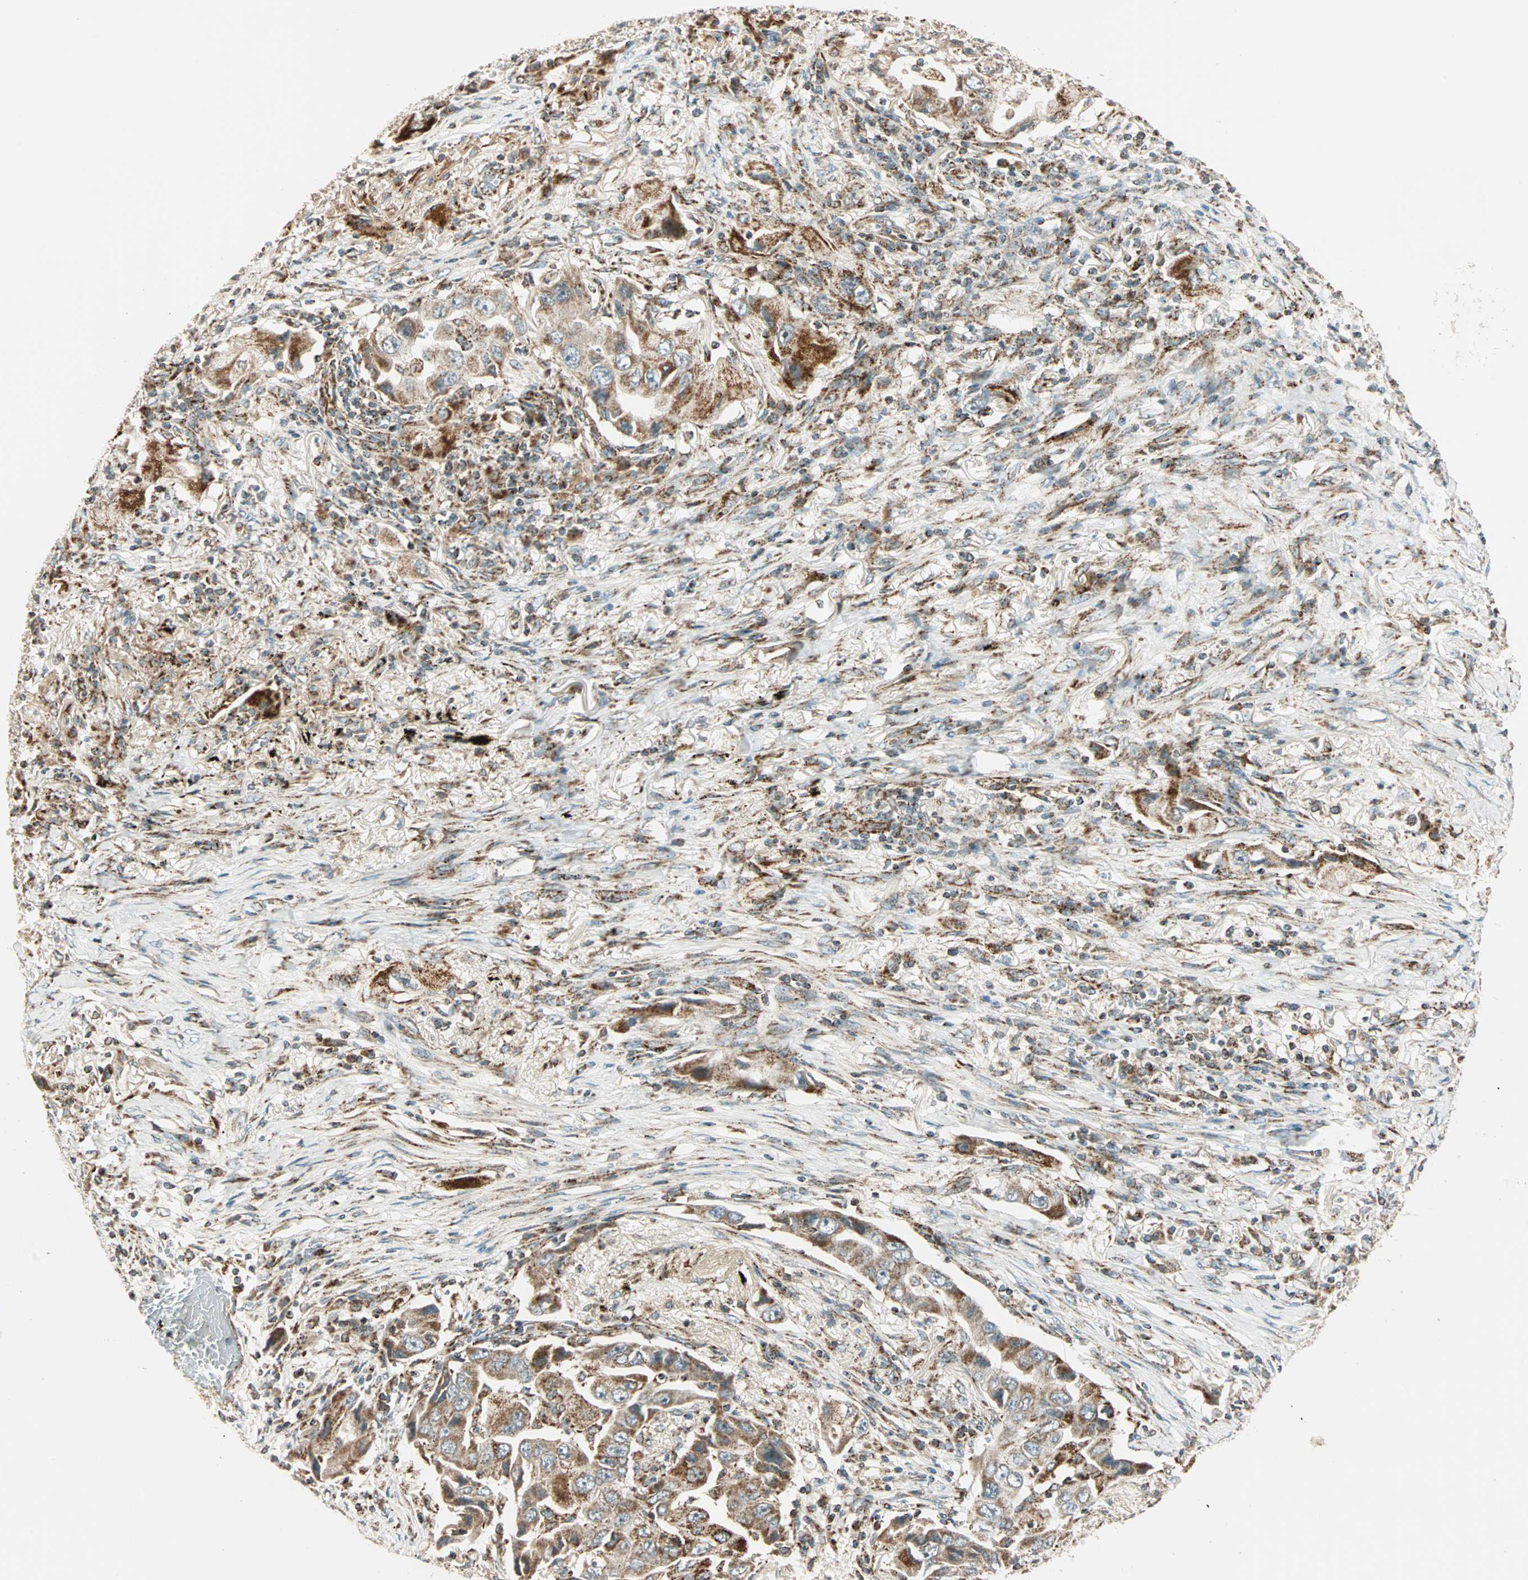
{"staining": {"intensity": "moderate", "quantity": "<25%", "location": "cytoplasmic/membranous"}, "tissue": "lung cancer", "cell_type": "Tumor cells", "image_type": "cancer", "snomed": [{"axis": "morphology", "description": "Adenocarcinoma, NOS"}, {"axis": "topography", "description": "Lung"}], "caption": "Lung cancer (adenocarcinoma) tissue shows moderate cytoplasmic/membranous expression in about <25% of tumor cells", "gene": "SPRY4", "patient": {"sex": "female", "age": 65}}